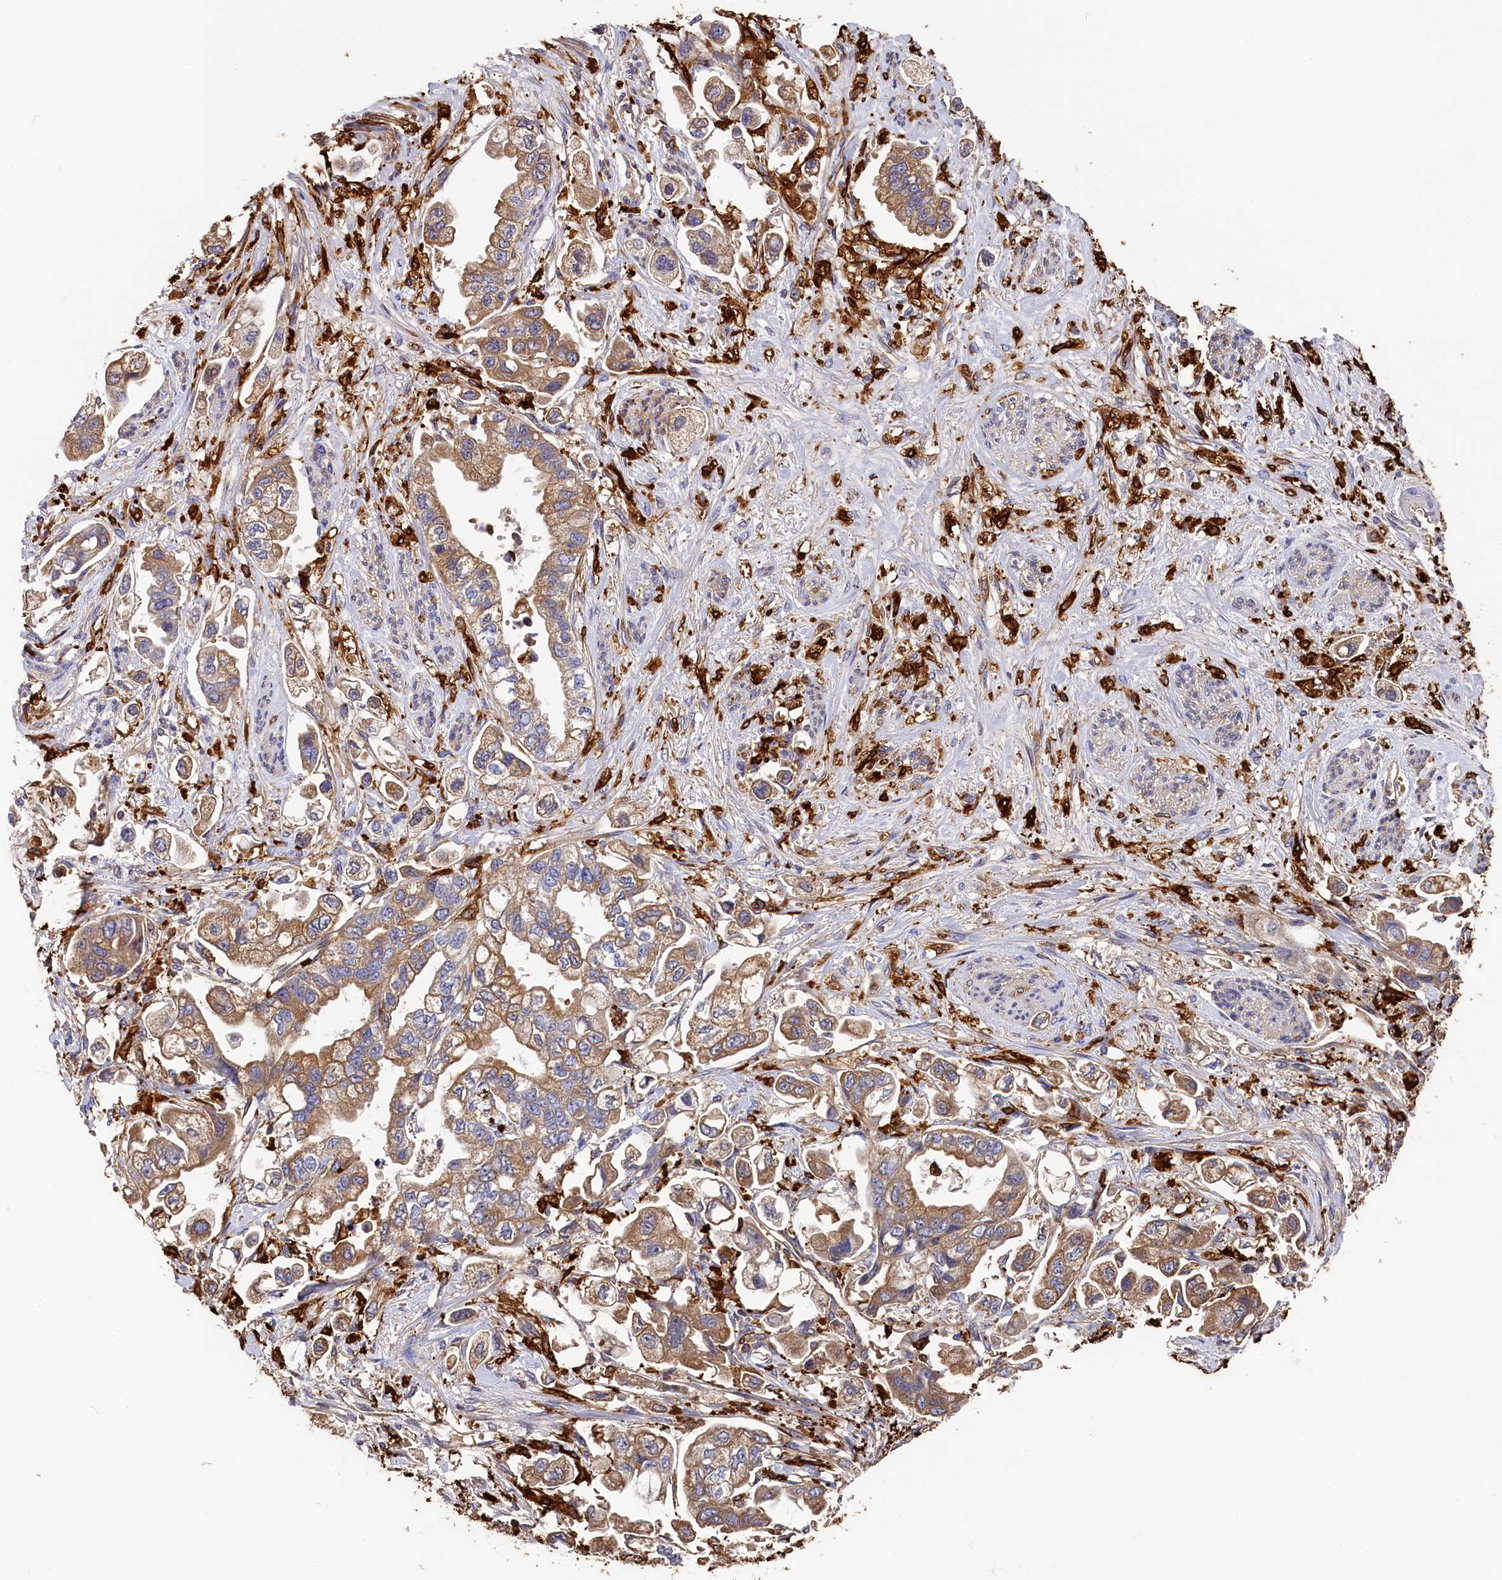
{"staining": {"intensity": "moderate", "quantity": ">75%", "location": "cytoplasmic/membranous"}, "tissue": "stomach cancer", "cell_type": "Tumor cells", "image_type": "cancer", "snomed": [{"axis": "morphology", "description": "Adenocarcinoma, NOS"}, {"axis": "topography", "description": "Stomach"}], "caption": "Adenocarcinoma (stomach) stained for a protein reveals moderate cytoplasmic/membranous positivity in tumor cells.", "gene": "SEC31B", "patient": {"sex": "male", "age": 62}}